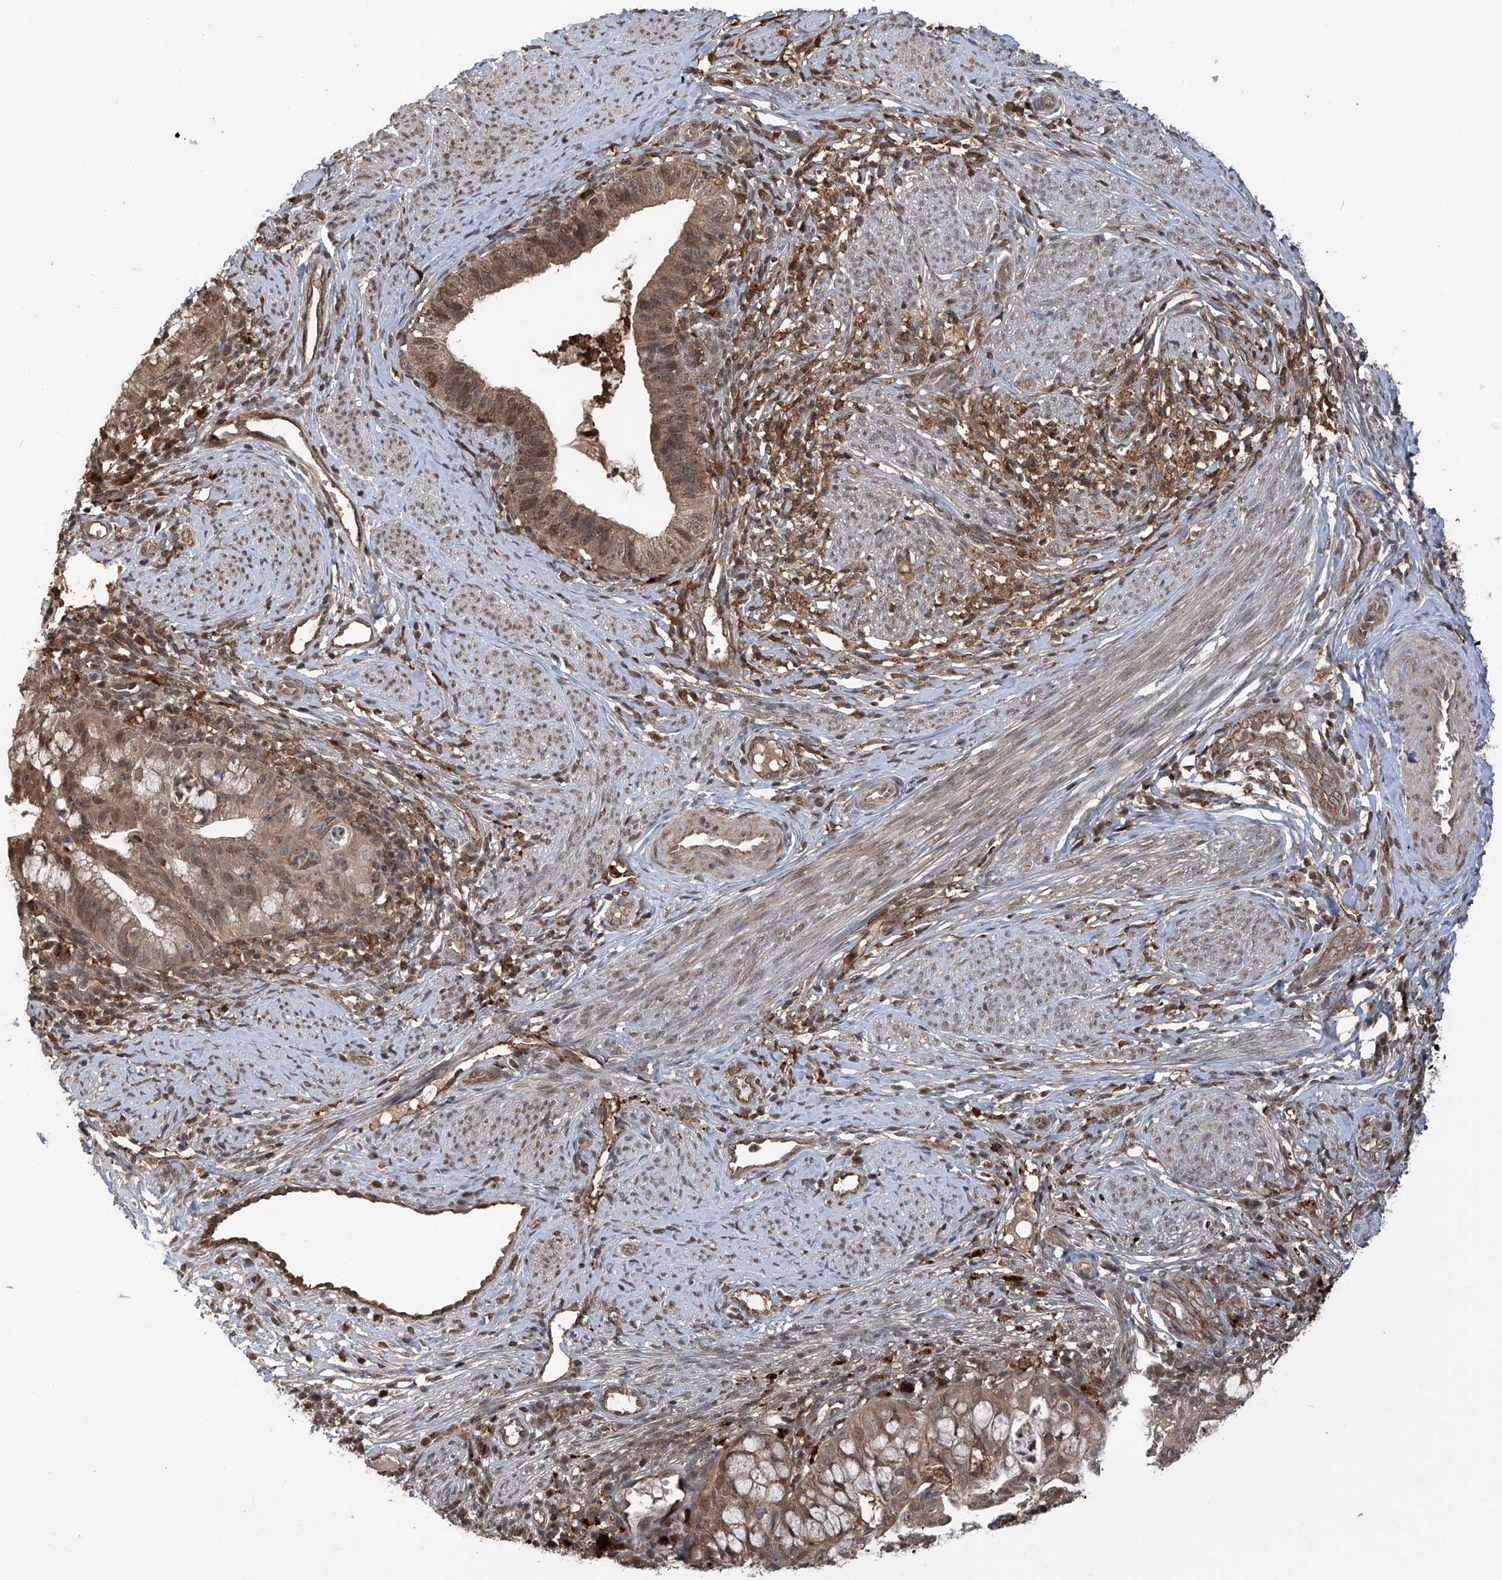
{"staining": {"intensity": "moderate", "quantity": ">75%", "location": "cytoplasmic/membranous,nuclear"}, "tissue": "cervical cancer", "cell_type": "Tumor cells", "image_type": "cancer", "snomed": [{"axis": "morphology", "description": "Adenocarcinoma, NOS"}, {"axis": "topography", "description": "Cervix"}], "caption": "Cervical cancer stained for a protein (brown) exhibits moderate cytoplasmic/membranous and nuclear positive staining in about >75% of tumor cells.", "gene": "HOXC8", "patient": {"sex": "female", "age": 36}}